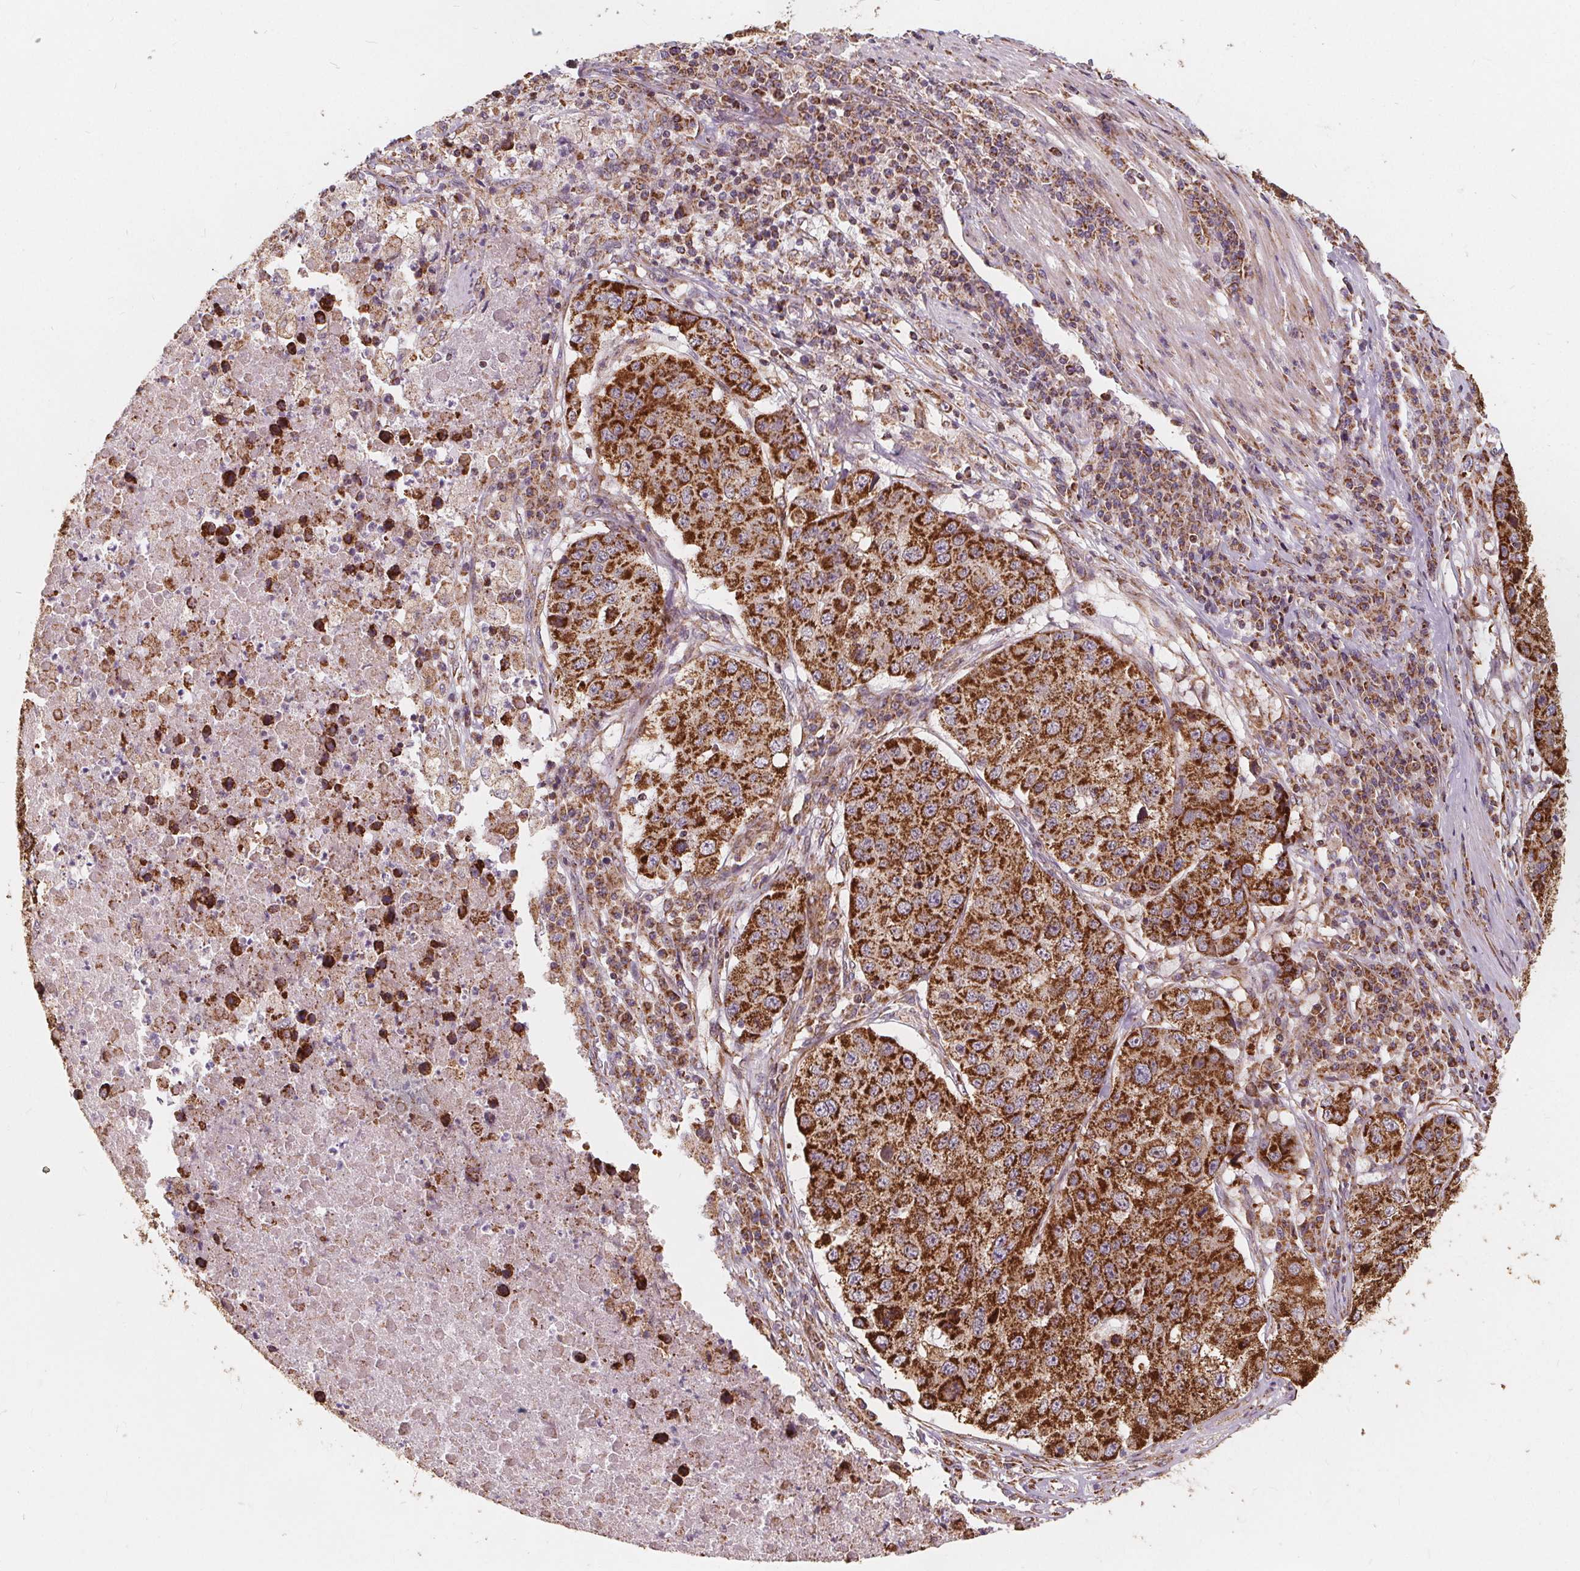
{"staining": {"intensity": "strong", "quantity": ">75%", "location": "cytoplasmic/membranous"}, "tissue": "stomach cancer", "cell_type": "Tumor cells", "image_type": "cancer", "snomed": [{"axis": "morphology", "description": "Adenocarcinoma, NOS"}, {"axis": "topography", "description": "Stomach"}], "caption": "Immunohistochemistry (IHC) image of neoplastic tissue: stomach adenocarcinoma stained using immunohistochemistry (IHC) reveals high levels of strong protein expression localized specifically in the cytoplasmic/membranous of tumor cells, appearing as a cytoplasmic/membranous brown color.", "gene": "PLSCR3", "patient": {"sex": "male", "age": 71}}